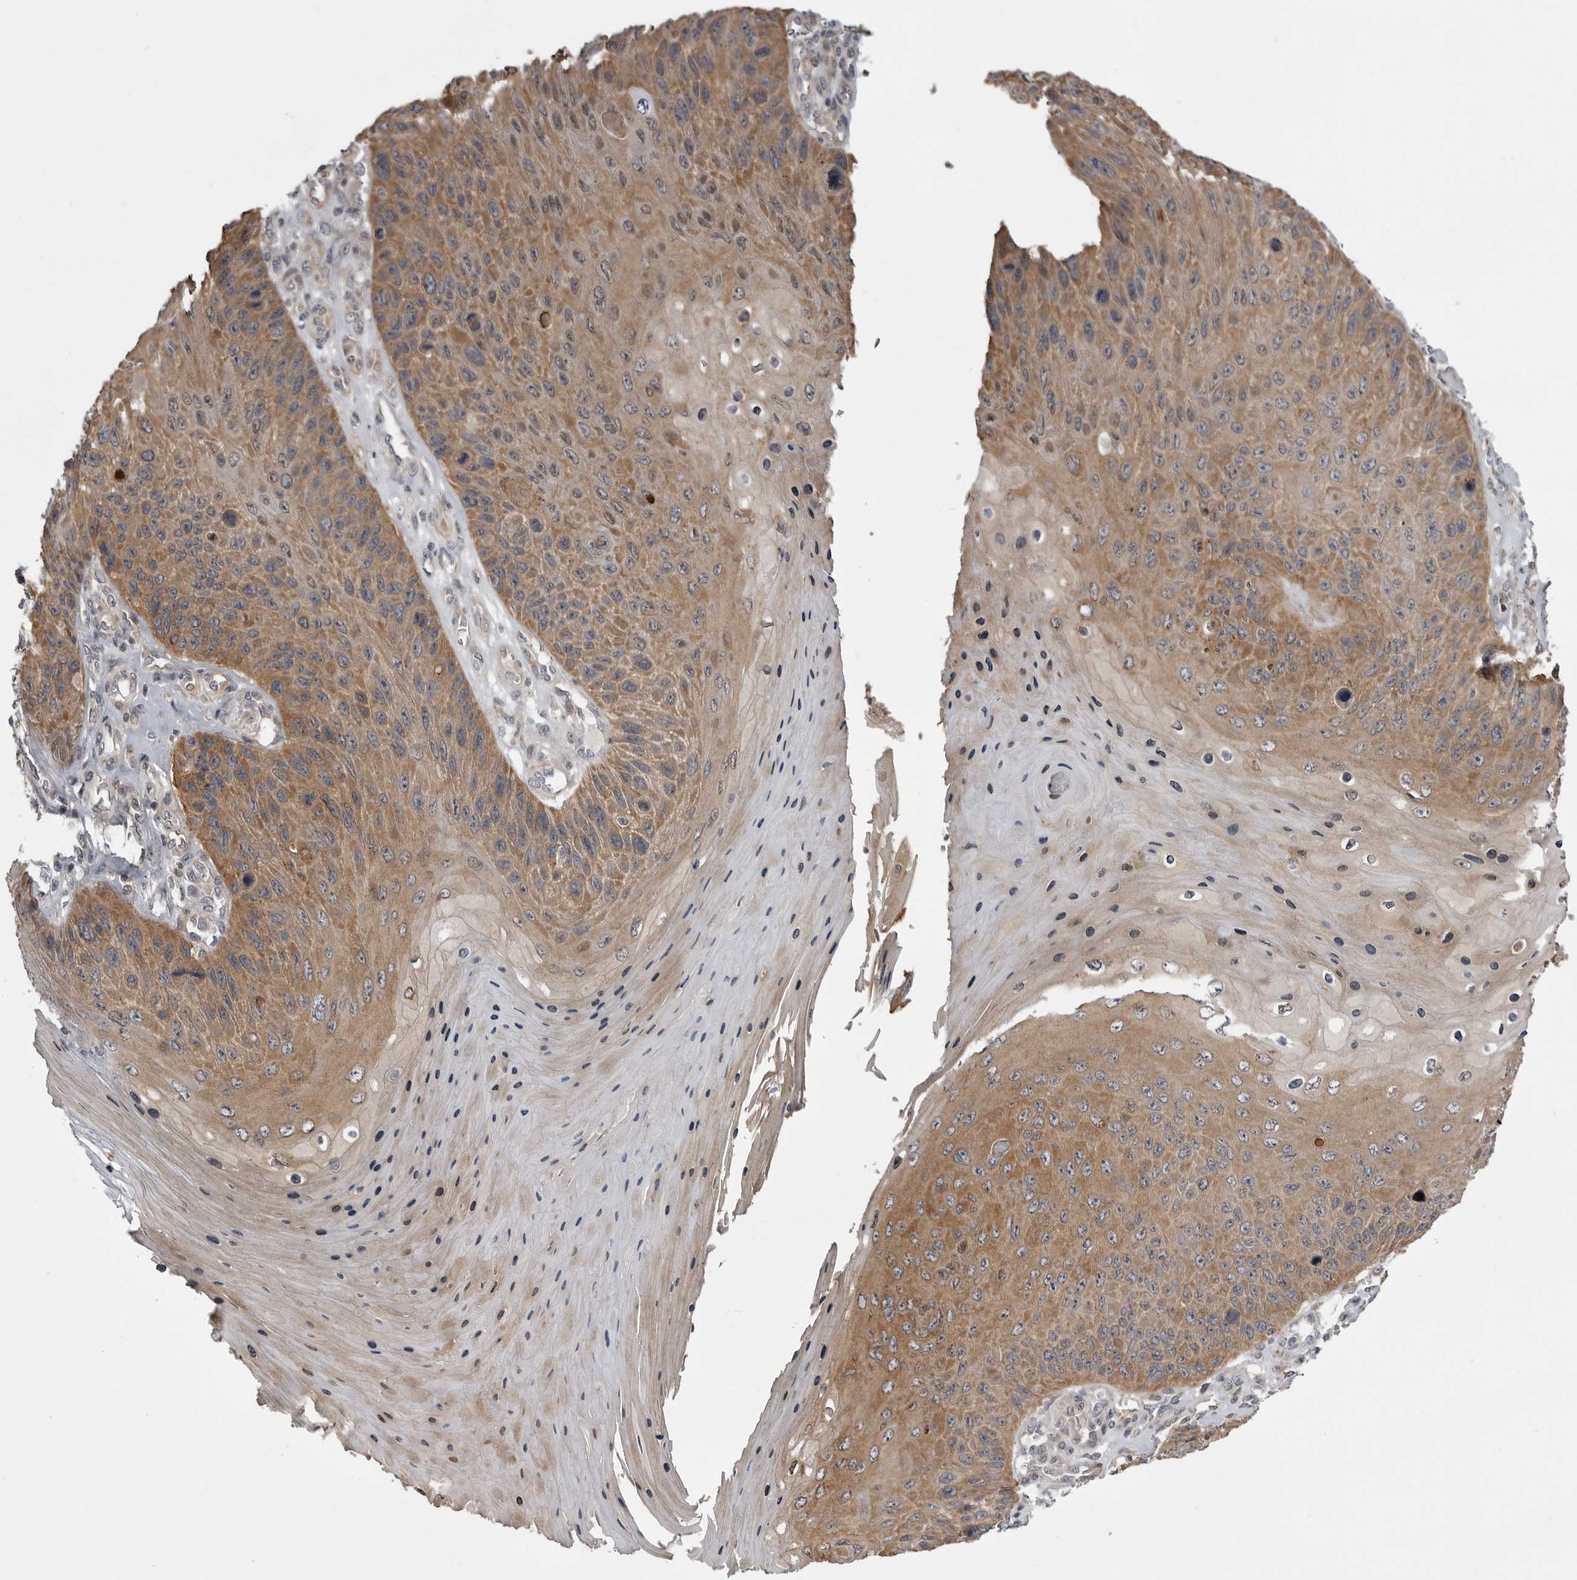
{"staining": {"intensity": "moderate", "quantity": ">75%", "location": "cytoplasmic/membranous,nuclear"}, "tissue": "skin cancer", "cell_type": "Tumor cells", "image_type": "cancer", "snomed": [{"axis": "morphology", "description": "Squamous cell carcinoma, NOS"}, {"axis": "topography", "description": "Skin"}], "caption": "Moderate cytoplasmic/membranous and nuclear positivity is seen in approximately >75% of tumor cells in squamous cell carcinoma (skin).", "gene": "SNX16", "patient": {"sex": "female", "age": 88}}